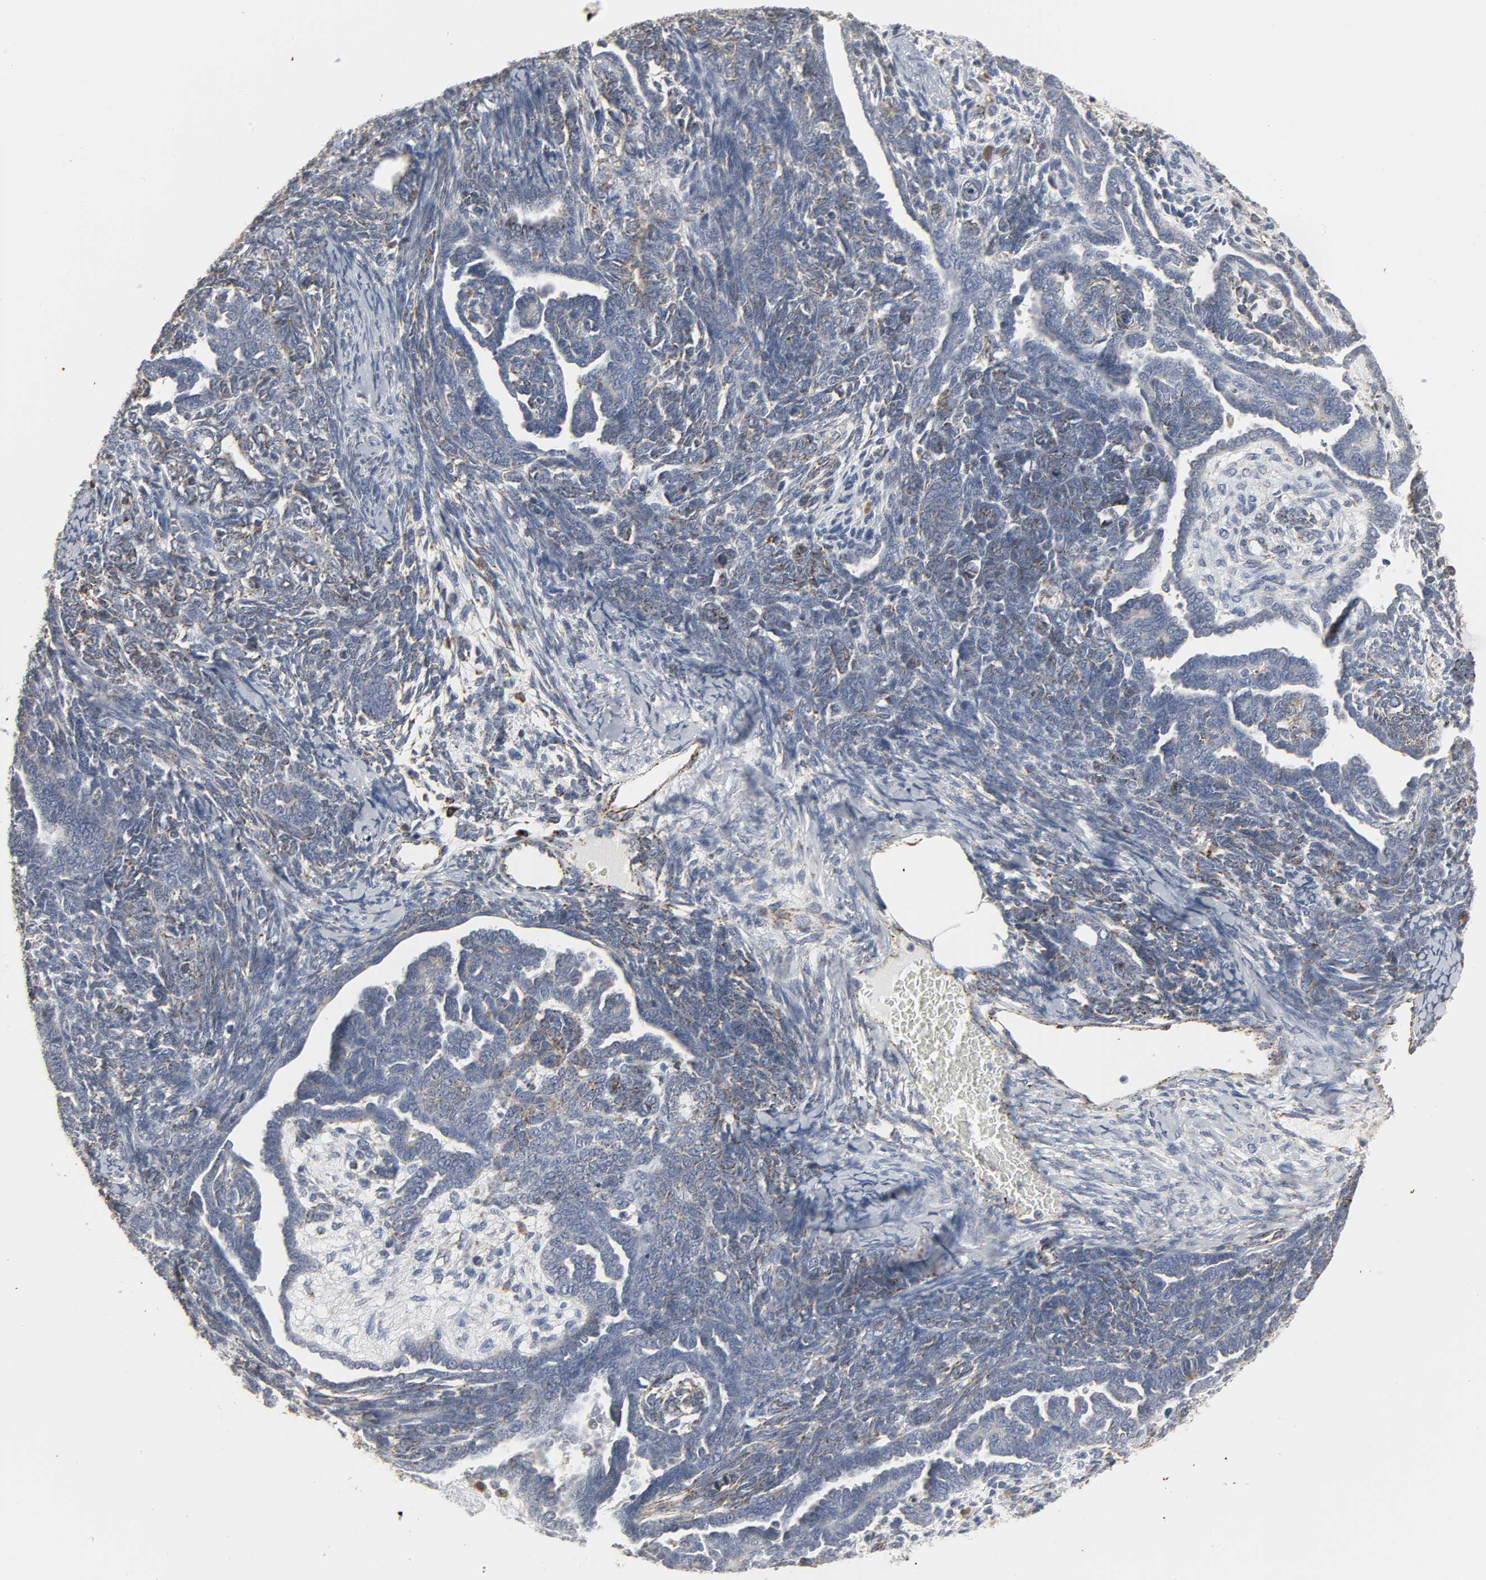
{"staining": {"intensity": "weak", "quantity": "<25%", "location": "cytoplasmic/membranous"}, "tissue": "endometrial cancer", "cell_type": "Tumor cells", "image_type": "cancer", "snomed": [{"axis": "morphology", "description": "Neoplasm, malignant, NOS"}, {"axis": "topography", "description": "Endometrium"}], "caption": "This is a image of immunohistochemistry staining of malignant neoplasm (endometrial), which shows no expression in tumor cells. The staining is performed using DAB brown chromogen with nuclei counter-stained in using hematoxylin.", "gene": "ACAT1", "patient": {"sex": "female", "age": 74}}